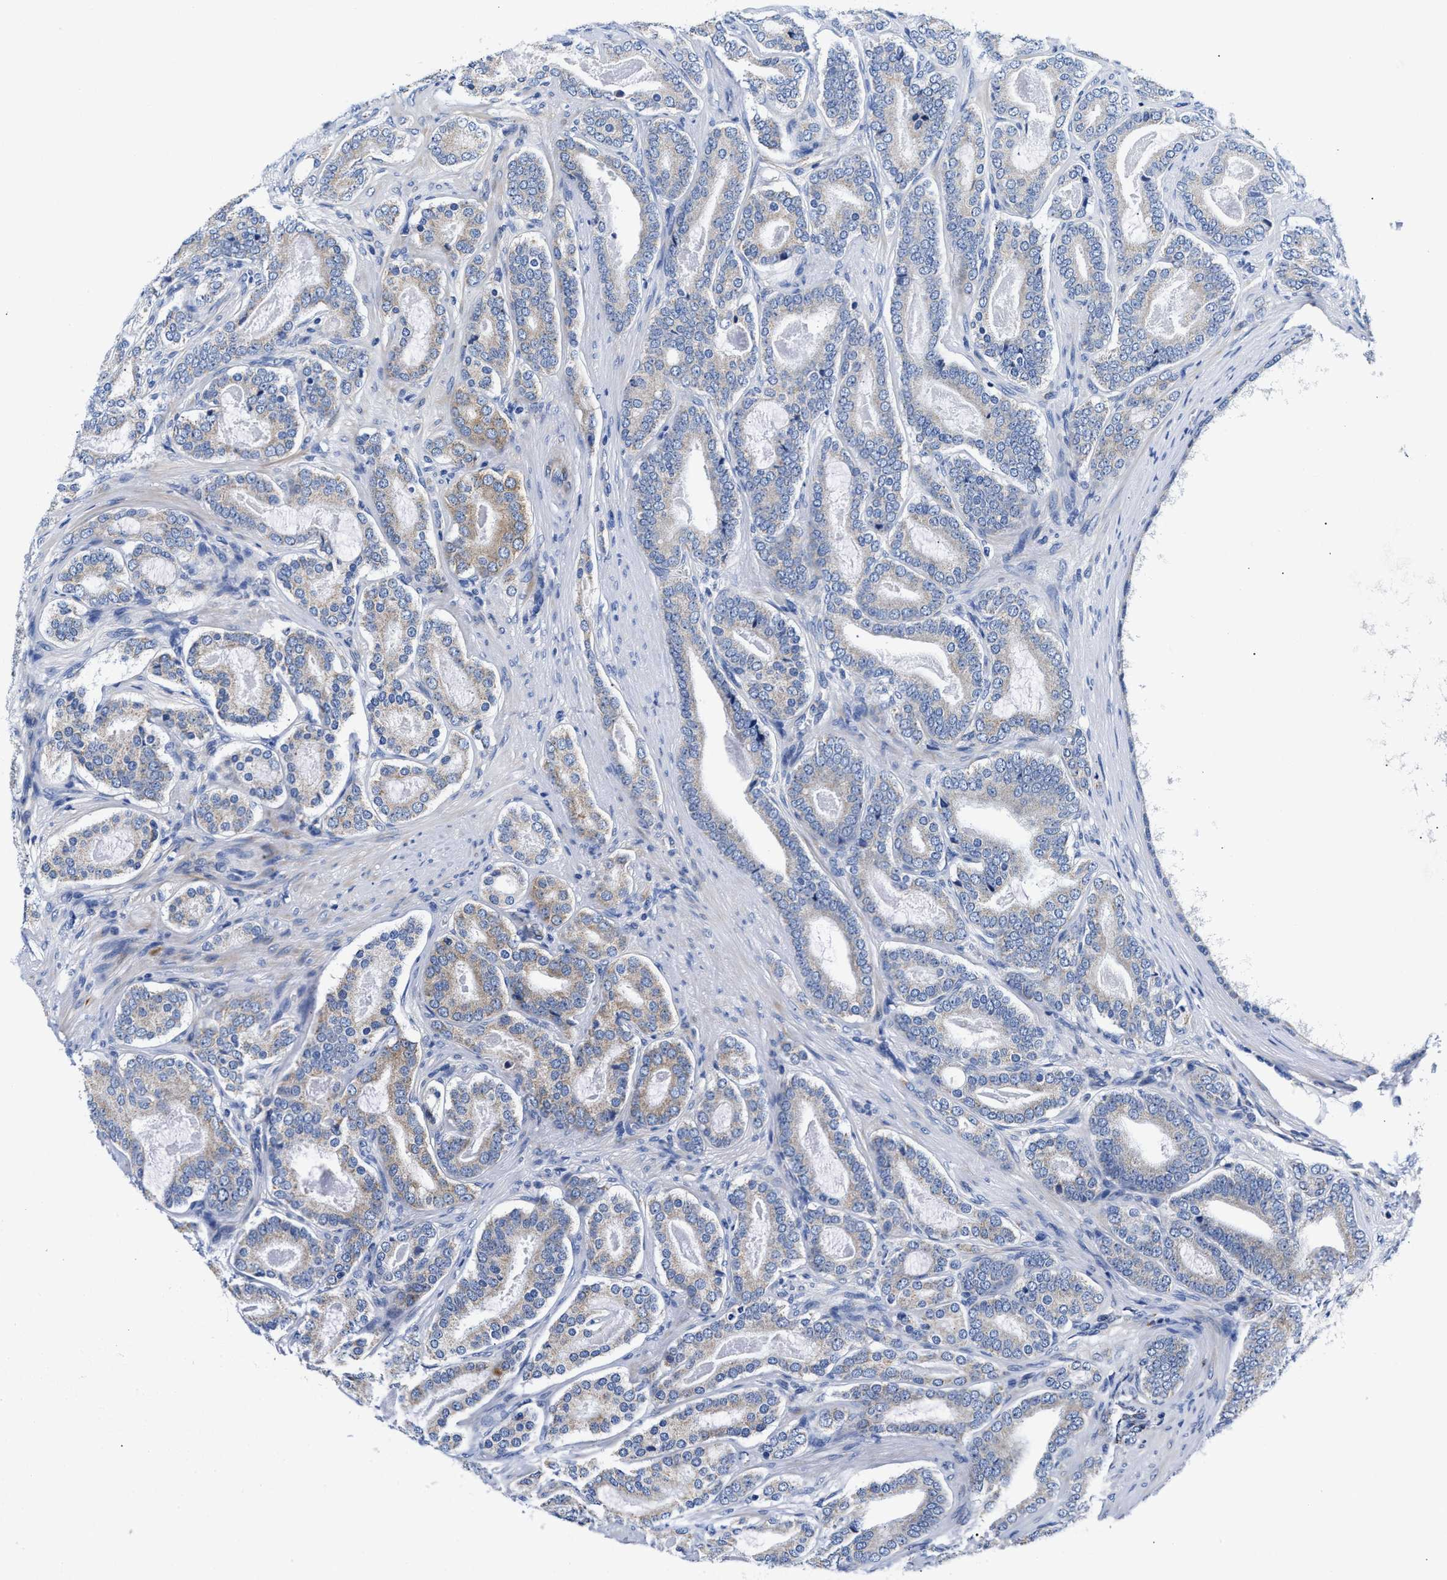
{"staining": {"intensity": "weak", "quantity": "25%-75%", "location": "cytoplasmic/membranous"}, "tissue": "prostate cancer", "cell_type": "Tumor cells", "image_type": "cancer", "snomed": [{"axis": "morphology", "description": "Adenocarcinoma, High grade"}, {"axis": "topography", "description": "Prostate"}], "caption": "Prostate cancer (high-grade adenocarcinoma) stained for a protein (brown) displays weak cytoplasmic/membranous positive staining in about 25%-75% of tumor cells.", "gene": "ACADVL", "patient": {"sex": "male", "age": 60}}